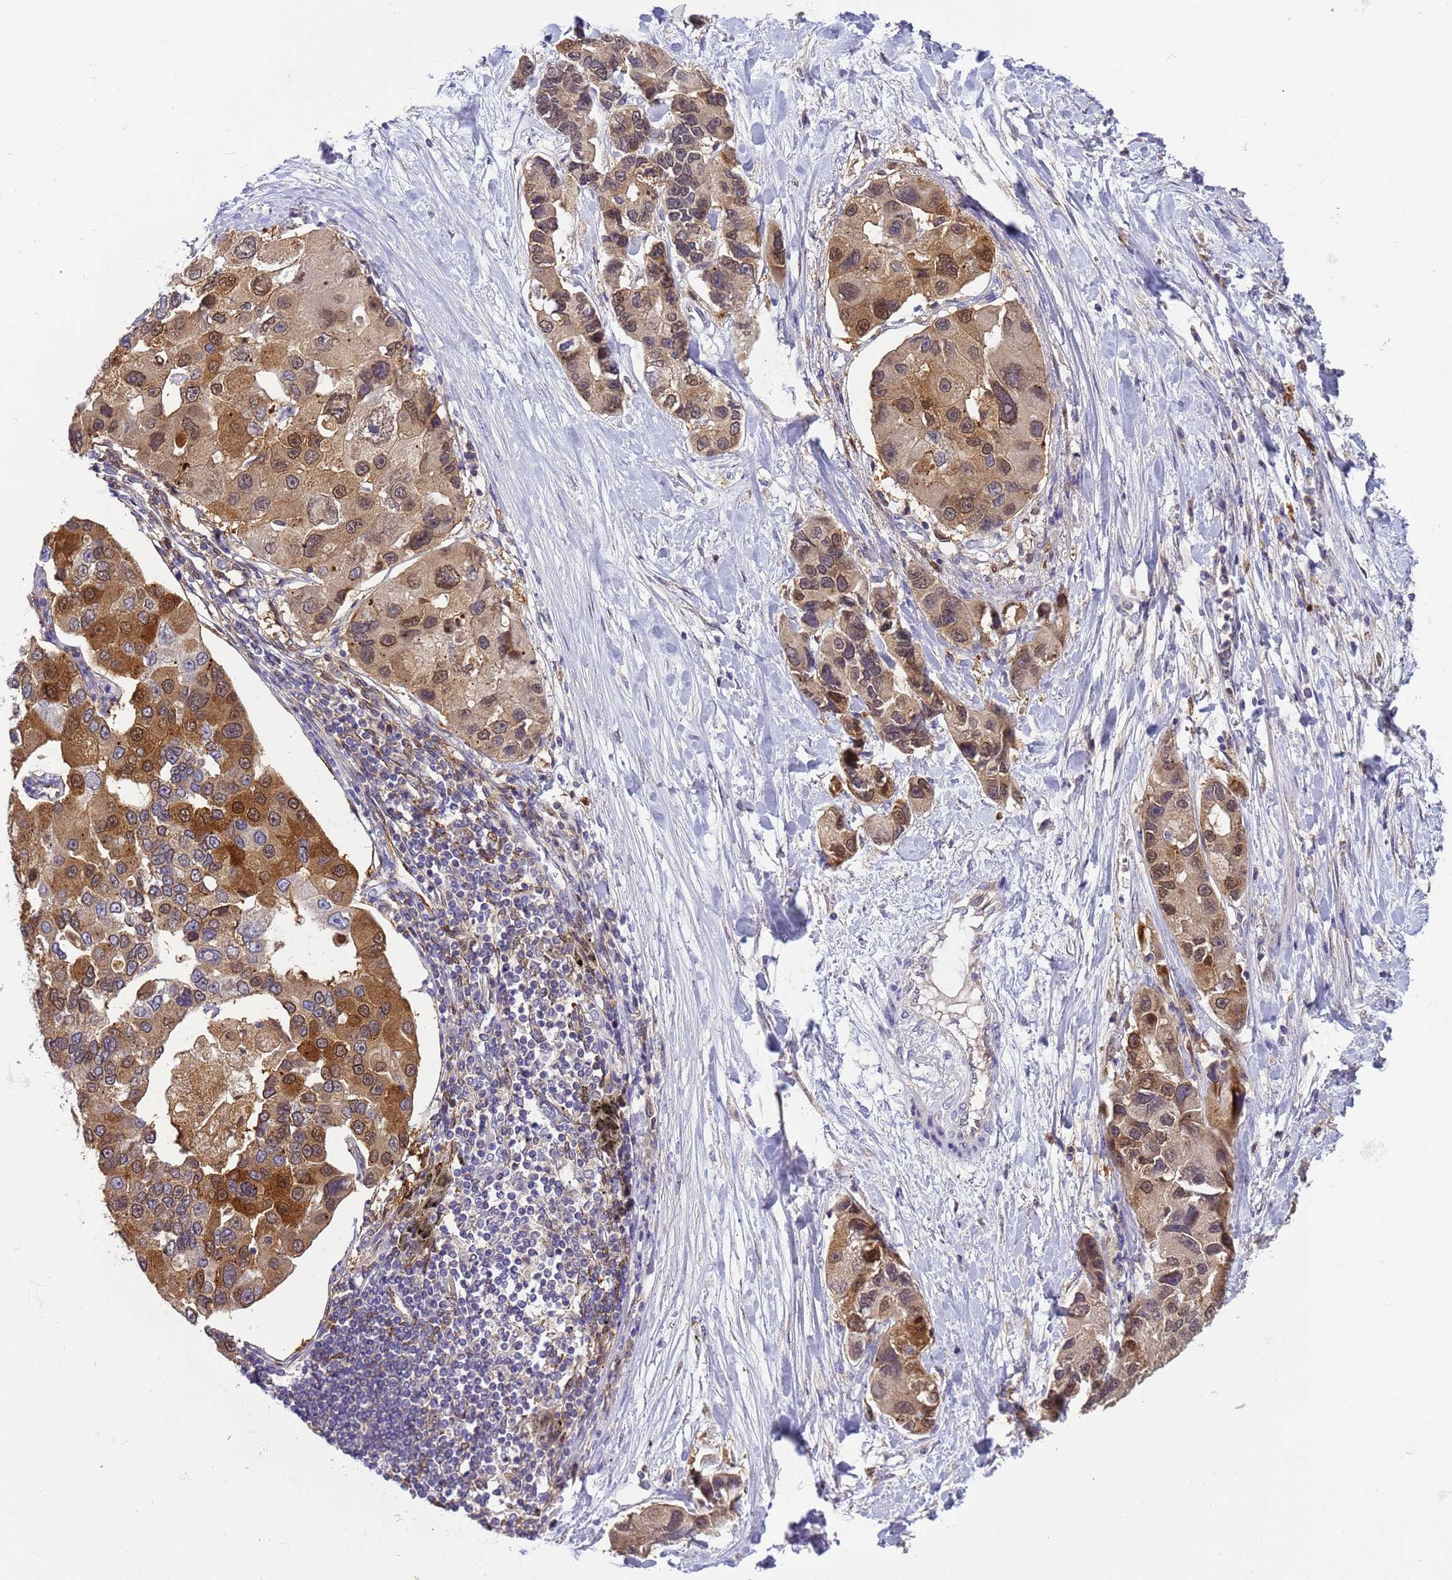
{"staining": {"intensity": "moderate", "quantity": ">75%", "location": "cytoplasmic/membranous,nuclear"}, "tissue": "lung cancer", "cell_type": "Tumor cells", "image_type": "cancer", "snomed": [{"axis": "morphology", "description": "Adenocarcinoma, NOS"}, {"axis": "topography", "description": "Lung"}], "caption": "Immunohistochemistry staining of lung cancer, which exhibits medium levels of moderate cytoplasmic/membranous and nuclear expression in approximately >75% of tumor cells indicating moderate cytoplasmic/membranous and nuclear protein positivity. The staining was performed using DAB (3,3'-diaminobenzidine) (brown) for protein detection and nuclei were counterstained in hematoxylin (blue).", "gene": "PLCXD3", "patient": {"sex": "female", "age": 54}}